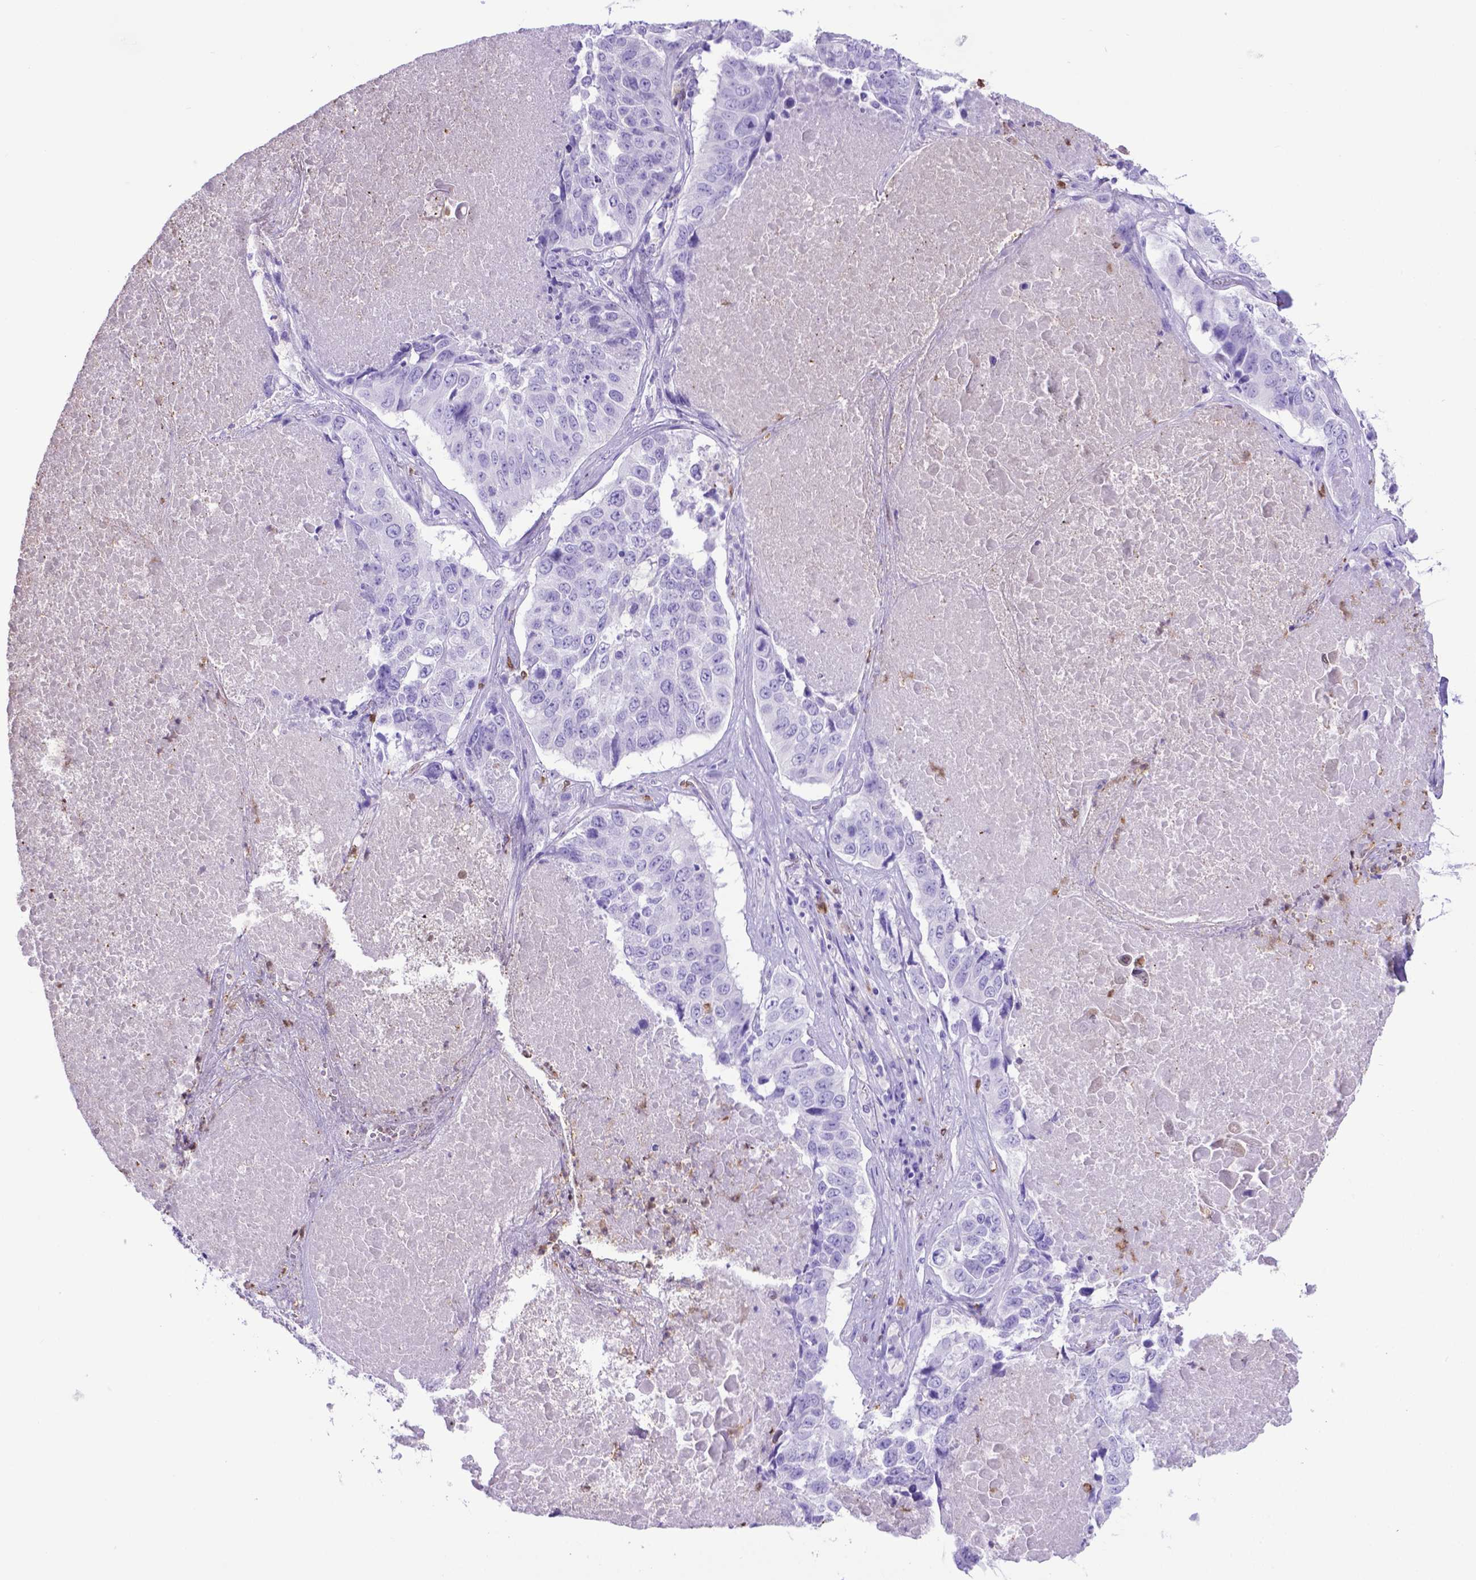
{"staining": {"intensity": "negative", "quantity": "none", "location": "none"}, "tissue": "lung cancer", "cell_type": "Tumor cells", "image_type": "cancer", "snomed": [{"axis": "morphology", "description": "Normal tissue, NOS"}, {"axis": "morphology", "description": "Squamous cell carcinoma, NOS"}, {"axis": "topography", "description": "Bronchus"}, {"axis": "topography", "description": "Lung"}], "caption": "Tumor cells show no significant protein positivity in lung squamous cell carcinoma. Nuclei are stained in blue.", "gene": "LZTR1", "patient": {"sex": "male", "age": 64}}